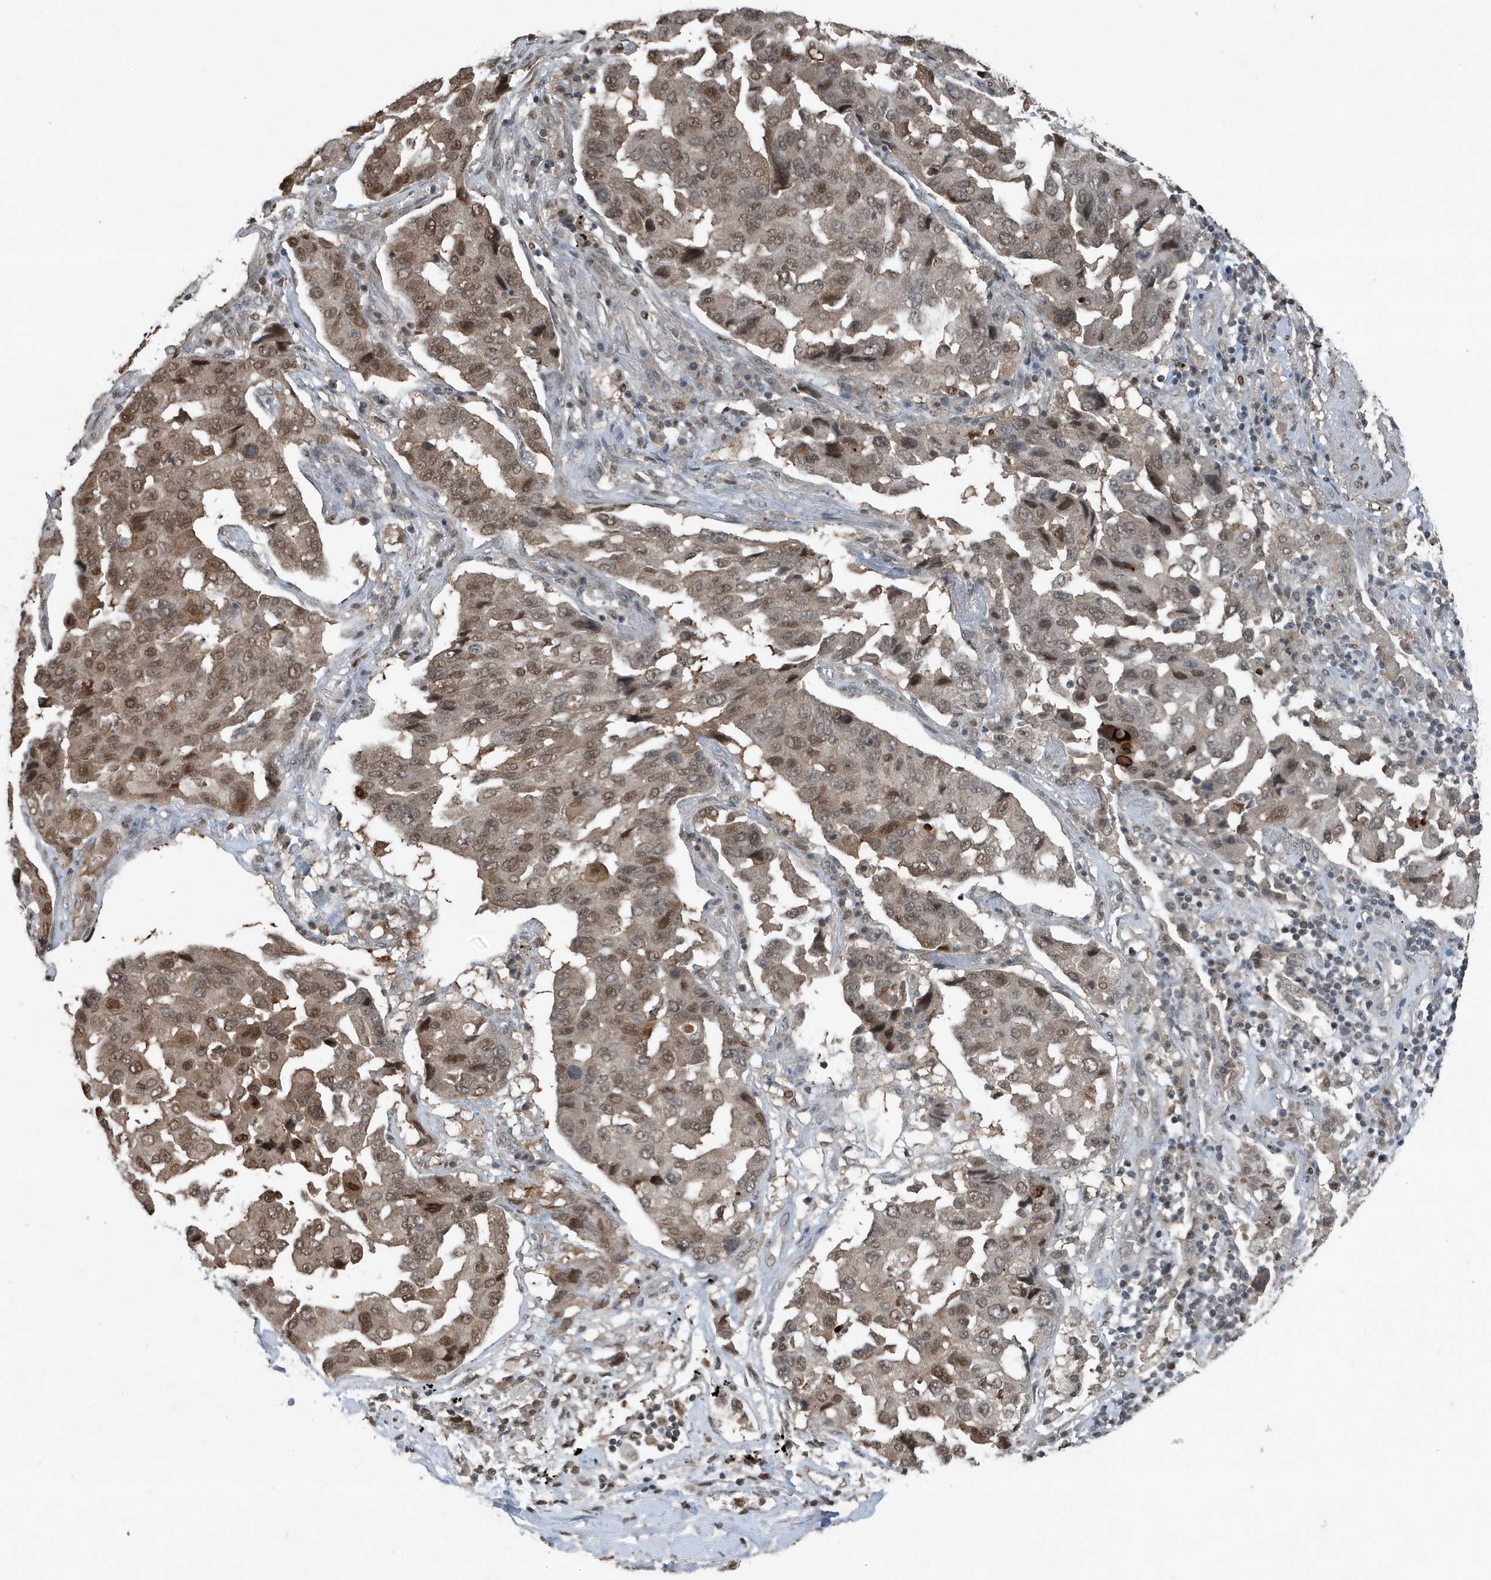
{"staining": {"intensity": "moderate", "quantity": ">75%", "location": "cytoplasmic/membranous,nuclear"}, "tissue": "lung cancer", "cell_type": "Tumor cells", "image_type": "cancer", "snomed": [{"axis": "morphology", "description": "Adenocarcinoma, NOS"}, {"axis": "topography", "description": "Lung"}], "caption": "Immunohistochemical staining of human lung adenocarcinoma displays medium levels of moderate cytoplasmic/membranous and nuclear positivity in about >75% of tumor cells.", "gene": "HSPA1A", "patient": {"sex": "female", "age": 65}}